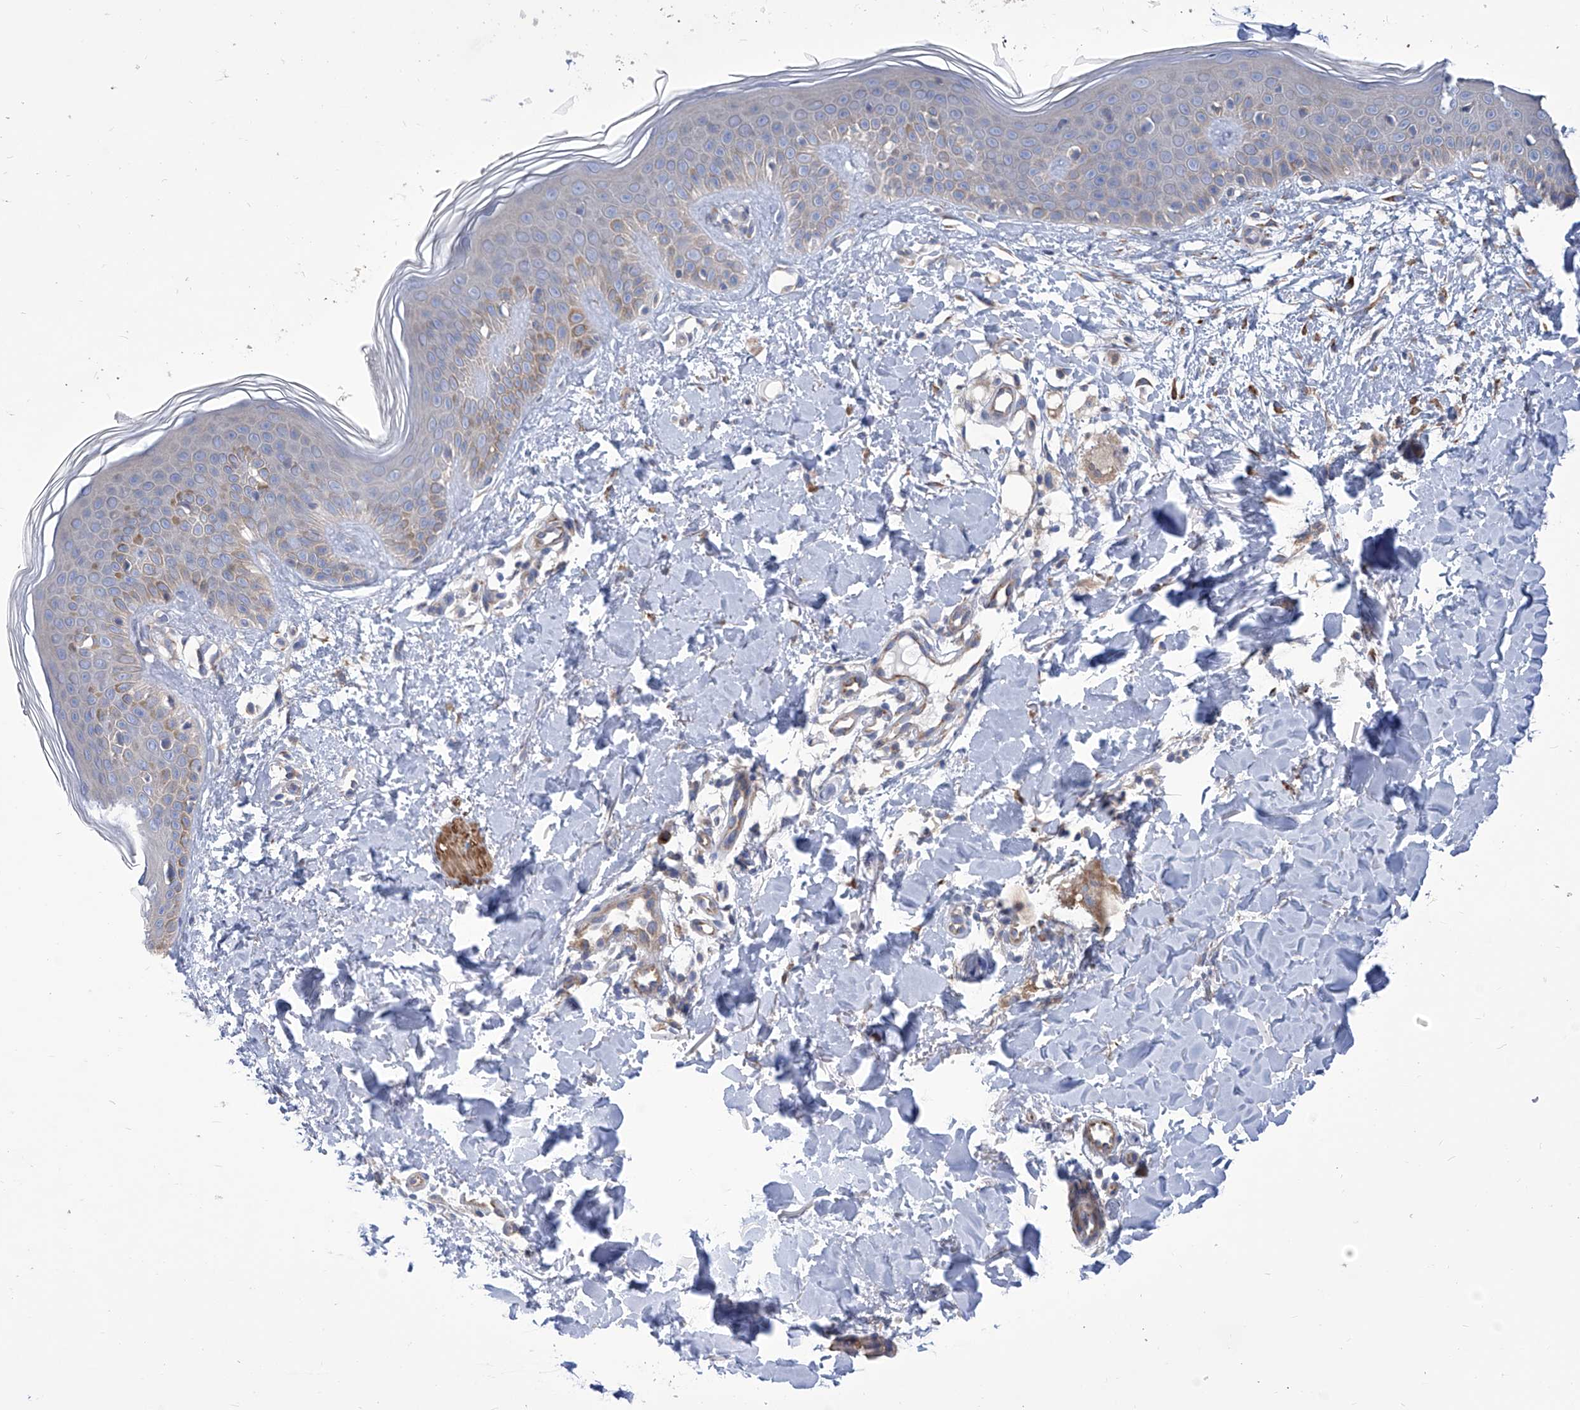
{"staining": {"intensity": "moderate", "quantity": ">75%", "location": "cytoplasmic/membranous"}, "tissue": "skin", "cell_type": "Fibroblasts", "image_type": "normal", "snomed": [{"axis": "morphology", "description": "Normal tissue, NOS"}, {"axis": "topography", "description": "Skin"}], "caption": "Immunohistochemistry (IHC) staining of normal skin, which displays medium levels of moderate cytoplasmic/membranous expression in approximately >75% of fibroblasts indicating moderate cytoplasmic/membranous protein expression. The staining was performed using DAB (brown) for protein detection and nuclei were counterstained in hematoxylin (blue).", "gene": "SMS", "patient": {"sex": "male", "age": 37}}